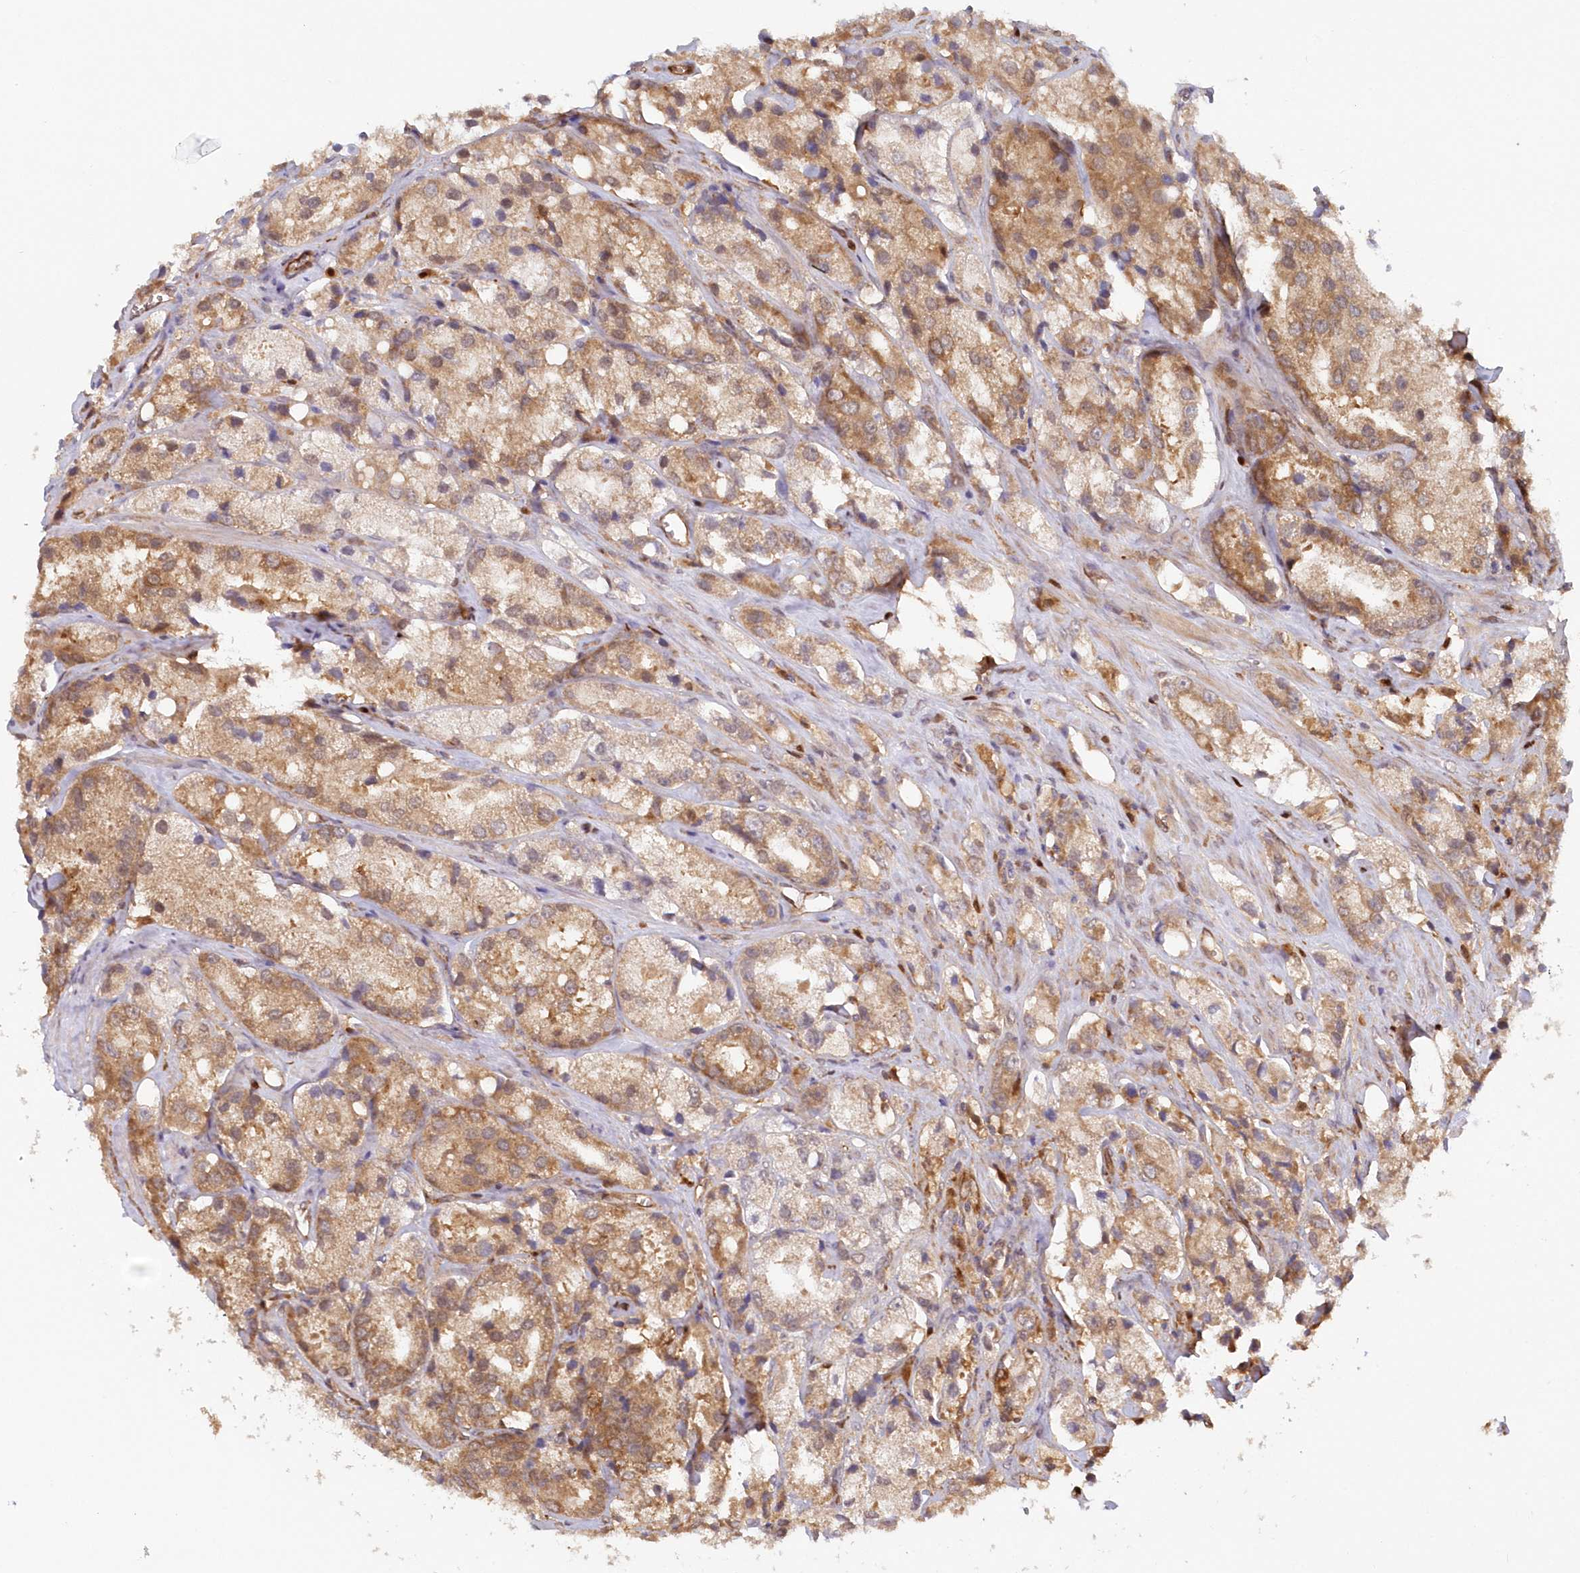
{"staining": {"intensity": "moderate", "quantity": "25%-75%", "location": "cytoplasmic/membranous"}, "tissue": "prostate cancer", "cell_type": "Tumor cells", "image_type": "cancer", "snomed": [{"axis": "morphology", "description": "Adenocarcinoma, High grade"}, {"axis": "topography", "description": "Prostate"}], "caption": "Immunohistochemistry (IHC) photomicrograph of human prostate cancer stained for a protein (brown), which displays medium levels of moderate cytoplasmic/membranous staining in approximately 25%-75% of tumor cells.", "gene": "GBE1", "patient": {"sex": "male", "age": 66}}